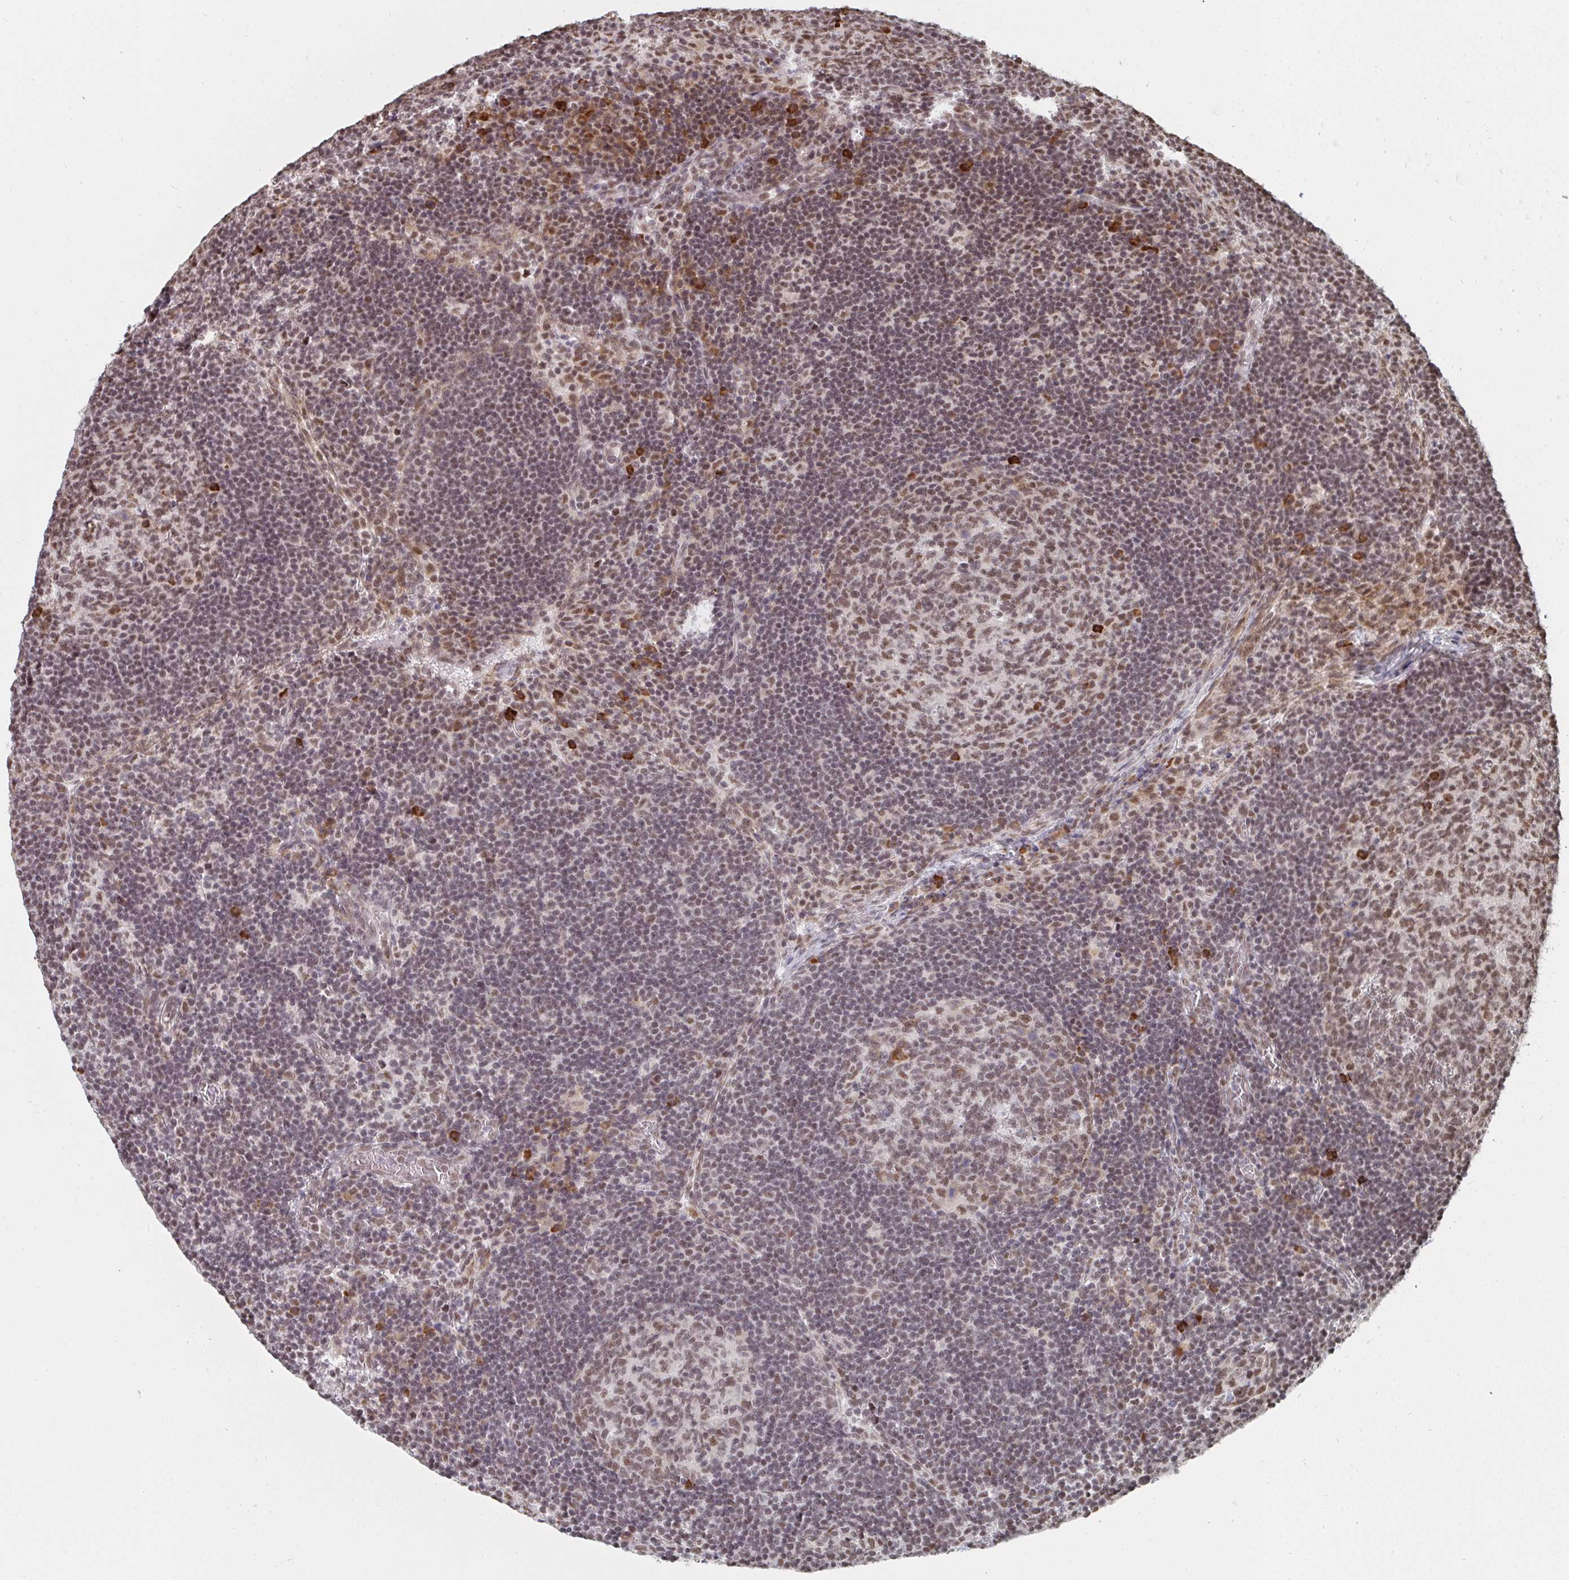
{"staining": {"intensity": "moderate", "quantity": ">75%", "location": "nuclear"}, "tissue": "lymph node", "cell_type": "Germinal center cells", "image_type": "normal", "snomed": [{"axis": "morphology", "description": "Normal tissue, NOS"}, {"axis": "topography", "description": "Lymph node"}], "caption": "Germinal center cells display moderate nuclear staining in about >75% of cells in normal lymph node.", "gene": "MBNL1", "patient": {"sex": "male", "age": 67}}